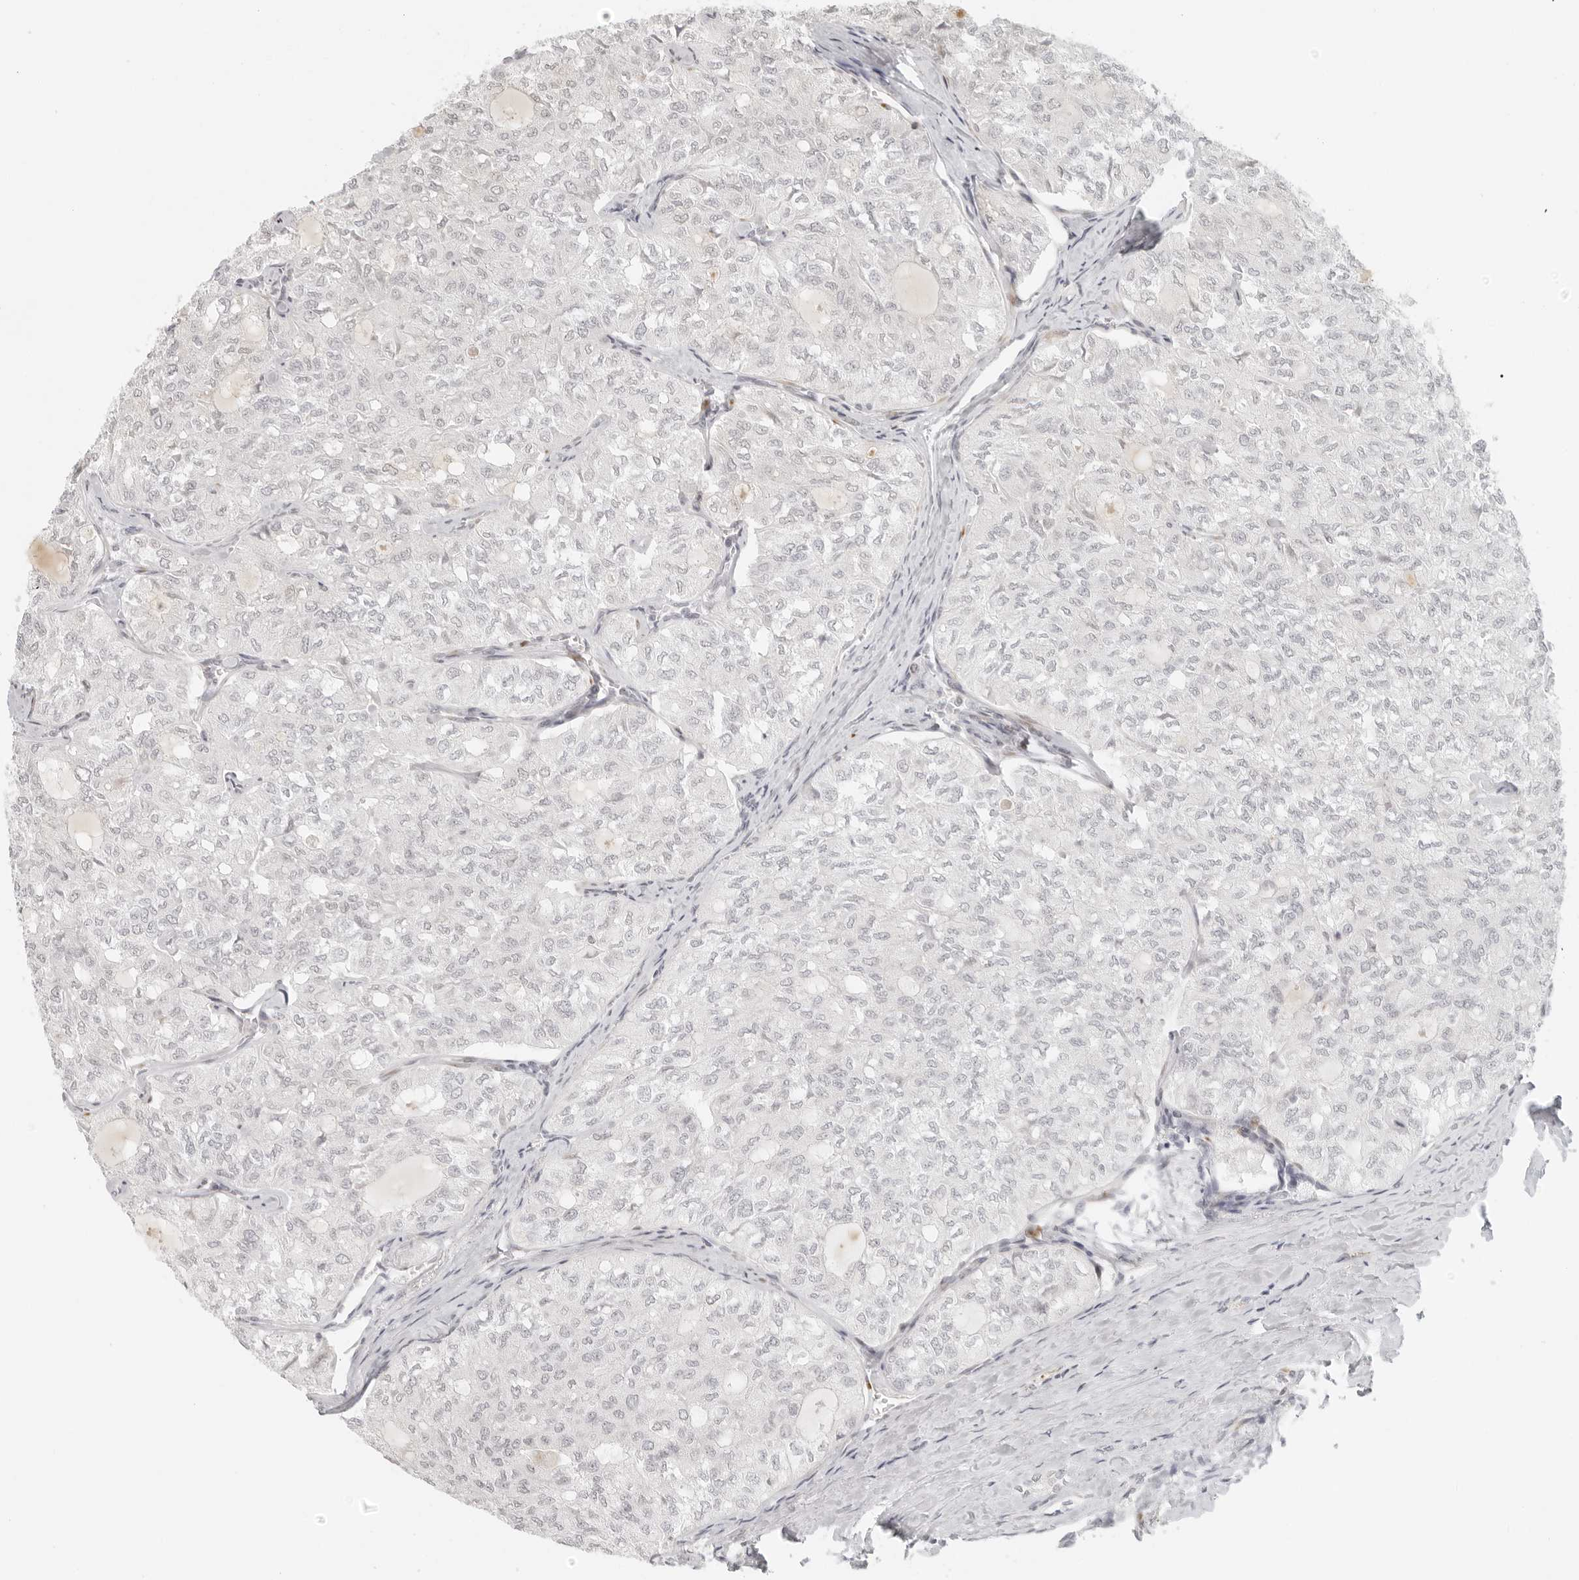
{"staining": {"intensity": "negative", "quantity": "none", "location": "none"}, "tissue": "thyroid cancer", "cell_type": "Tumor cells", "image_type": "cancer", "snomed": [{"axis": "morphology", "description": "Follicular adenoma carcinoma, NOS"}, {"axis": "topography", "description": "Thyroid gland"}], "caption": "The micrograph shows no significant staining in tumor cells of thyroid cancer (follicular adenoma carcinoma).", "gene": "ZNF678", "patient": {"sex": "male", "age": 75}}